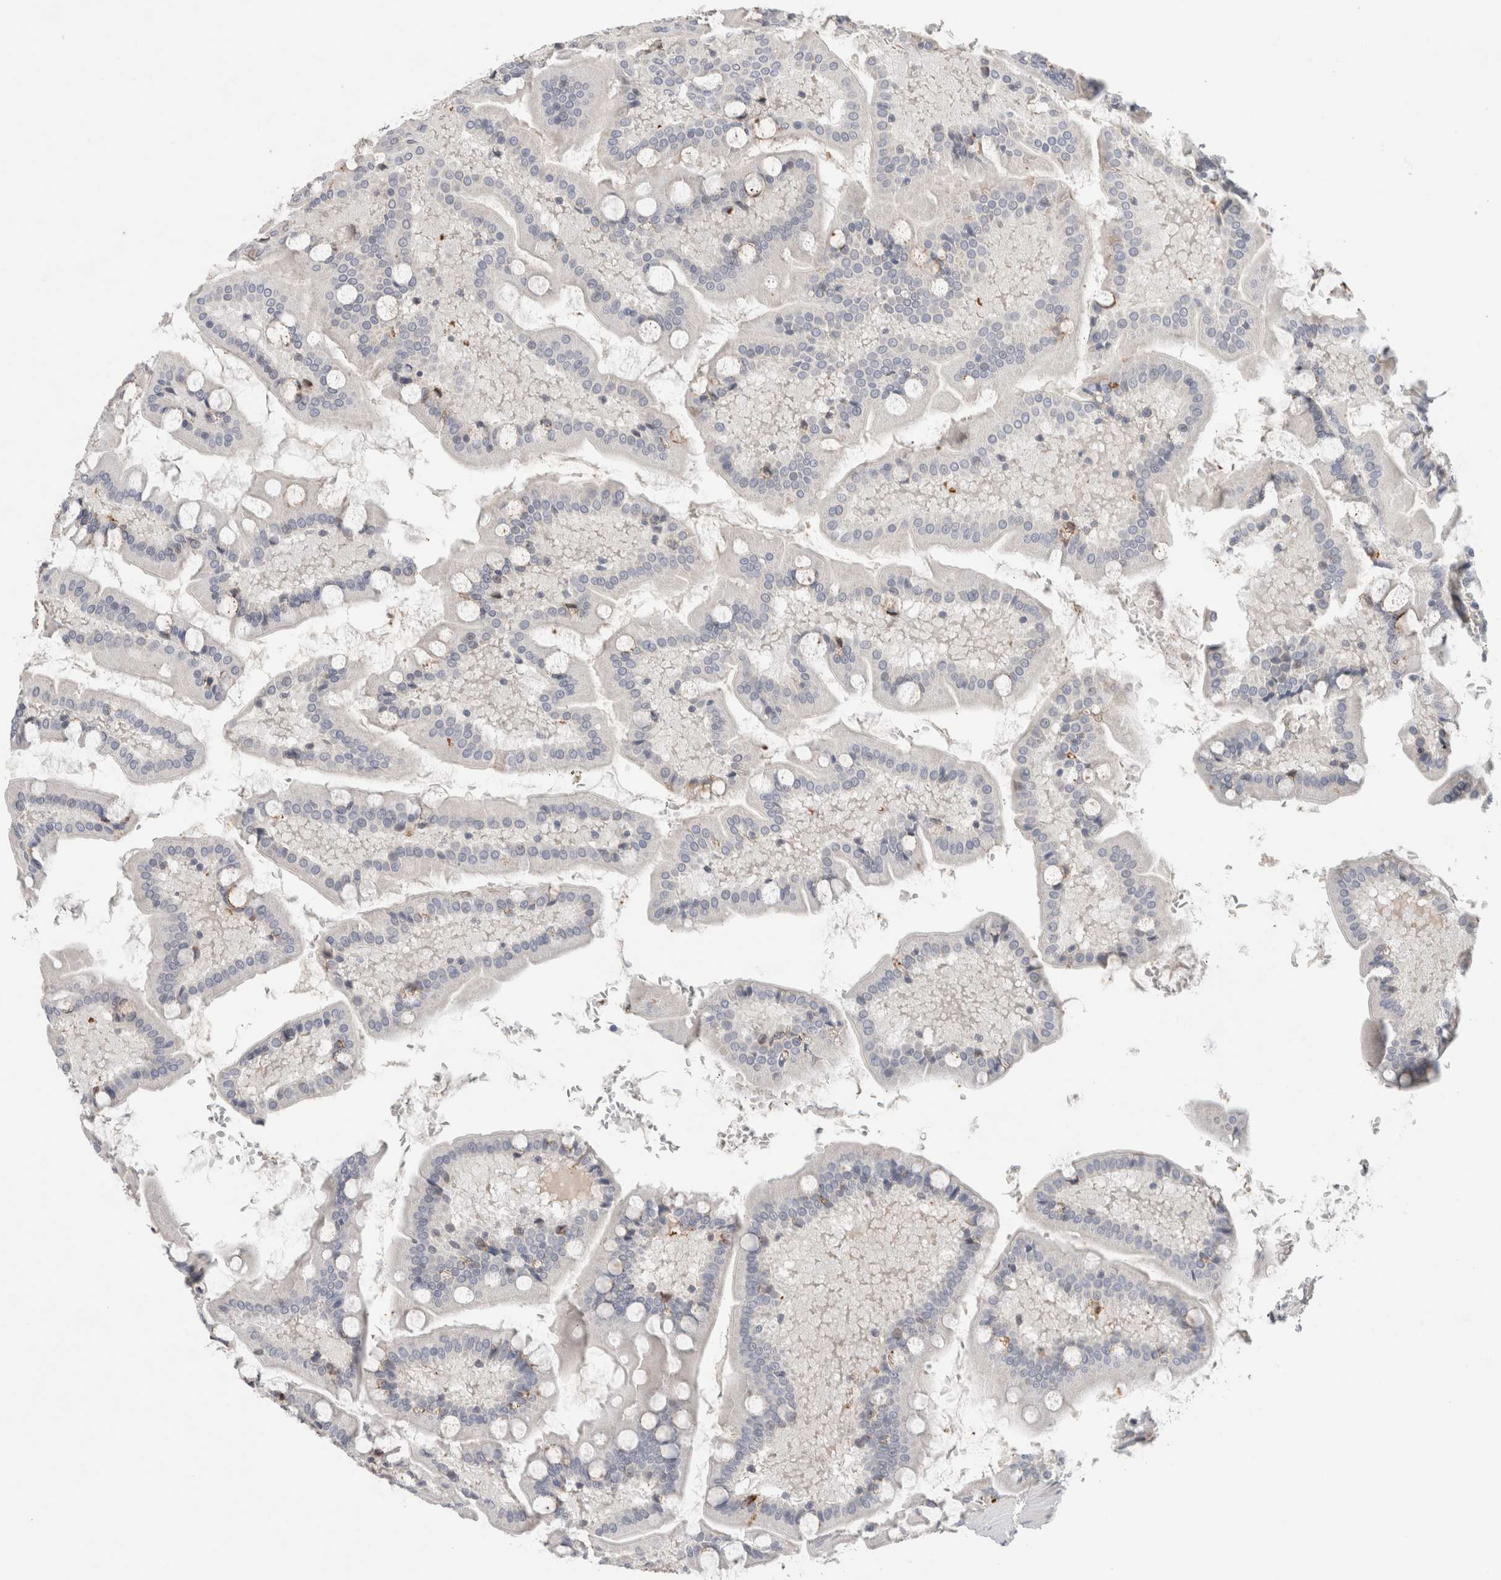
{"staining": {"intensity": "strong", "quantity": "25%-75%", "location": "cytoplasmic/membranous"}, "tissue": "small intestine", "cell_type": "Glandular cells", "image_type": "normal", "snomed": [{"axis": "morphology", "description": "Normal tissue, NOS"}, {"axis": "topography", "description": "Small intestine"}], "caption": "Strong cytoplasmic/membranous expression for a protein is identified in about 25%-75% of glandular cells of unremarkable small intestine using IHC.", "gene": "HCN3", "patient": {"sex": "male", "age": 41}}